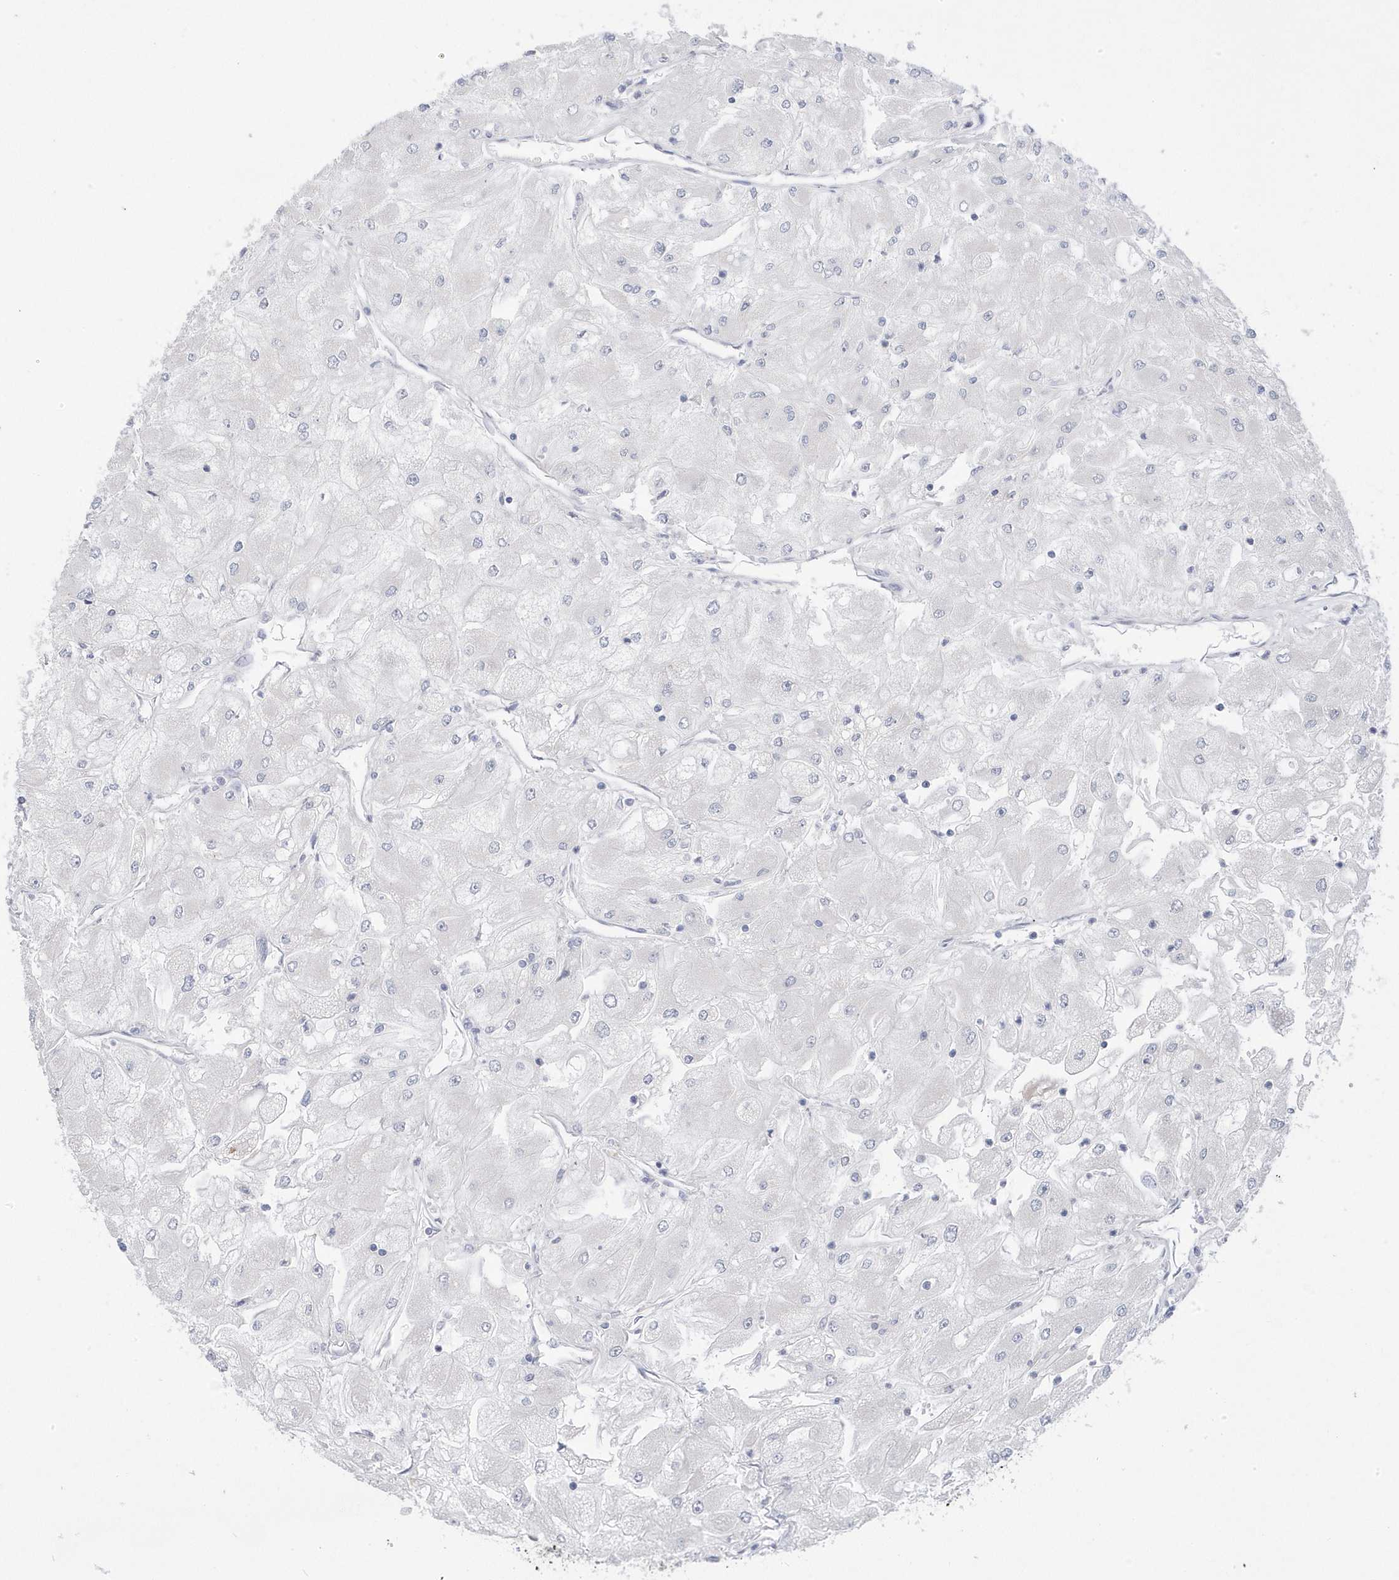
{"staining": {"intensity": "negative", "quantity": "none", "location": "none"}, "tissue": "renal cancer", "cell_type": "Tumor cells", "image_type": "cancer", "snomed": [{"axis": "morphology", "description": "Adenocarcinoma, NOS"}, {"axis": "topography", "description": "Kidney"}], "caption": "Renal cancer (adenocarcinoma) was stained to show a protein in brown. There is no significant staining in tumor cells.", "gene": "GTPBP6", "patient": {"sex": "male", "age": 80}}